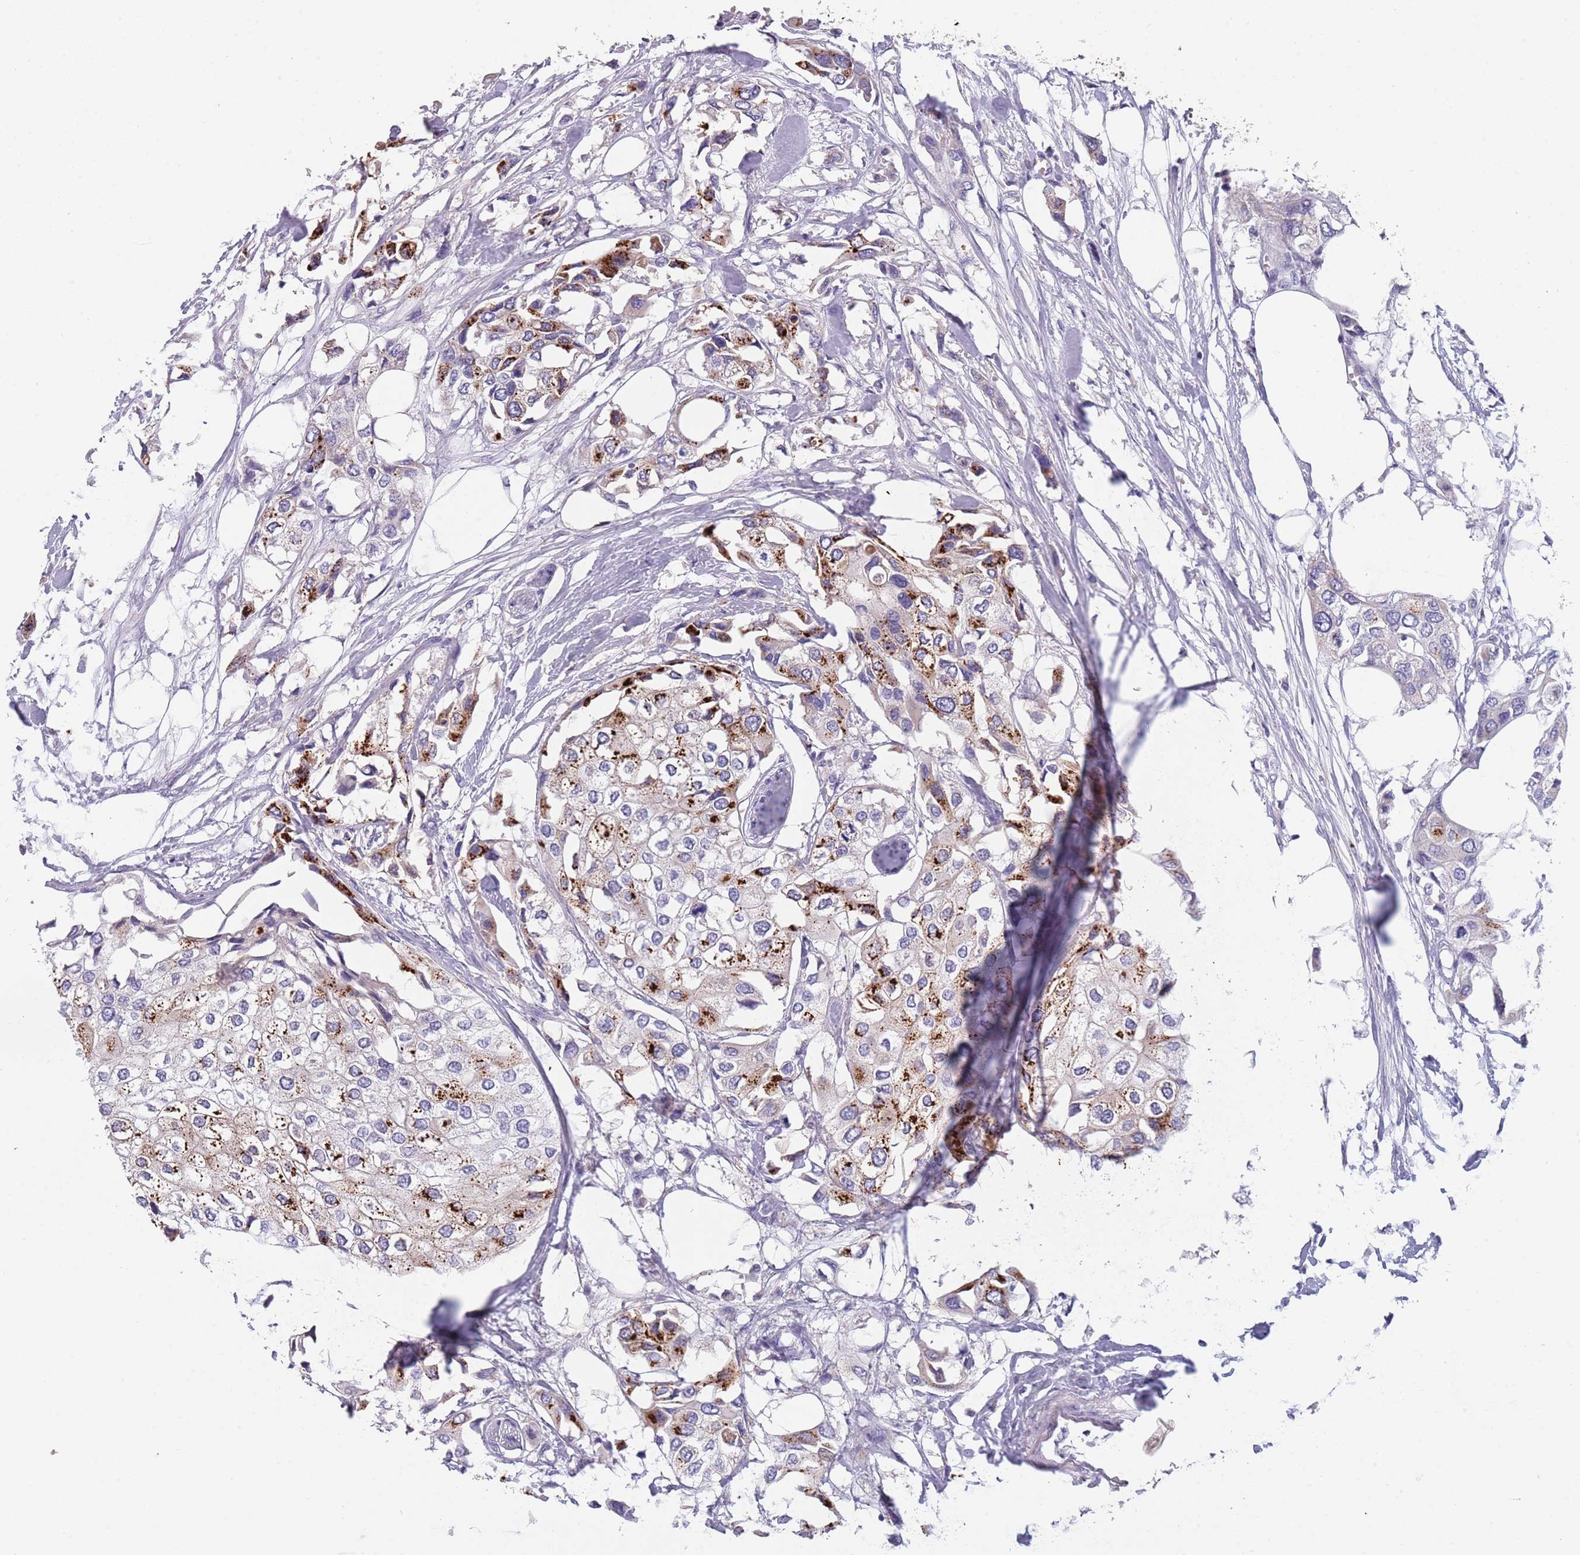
{"staining": {"intensity": "strong", "quantity": "25%-75%", "location": "cytoplasmic/membranous"}, "tissue": "urothelial cancer", "cell_type": "Tumor cells", "image_type": "cancer", "snomed": [{"axis": "morphology", "description": "Urothelial carcinoma, High grade"}, {"axis": "topography", "description": "Urinary bladder"}], "caption": "Strong cytoplasmic/membranous expression is seen in about 25%-75% of tumor cells in high-grade urothelial carcinoma. The protein is stained brown, and the nuclei are stained in blue (DAB IHC with brightfield microscopy, high magnification).", "gene": "MAN1C1", "patient": {"sex": "male", "age": 64}}